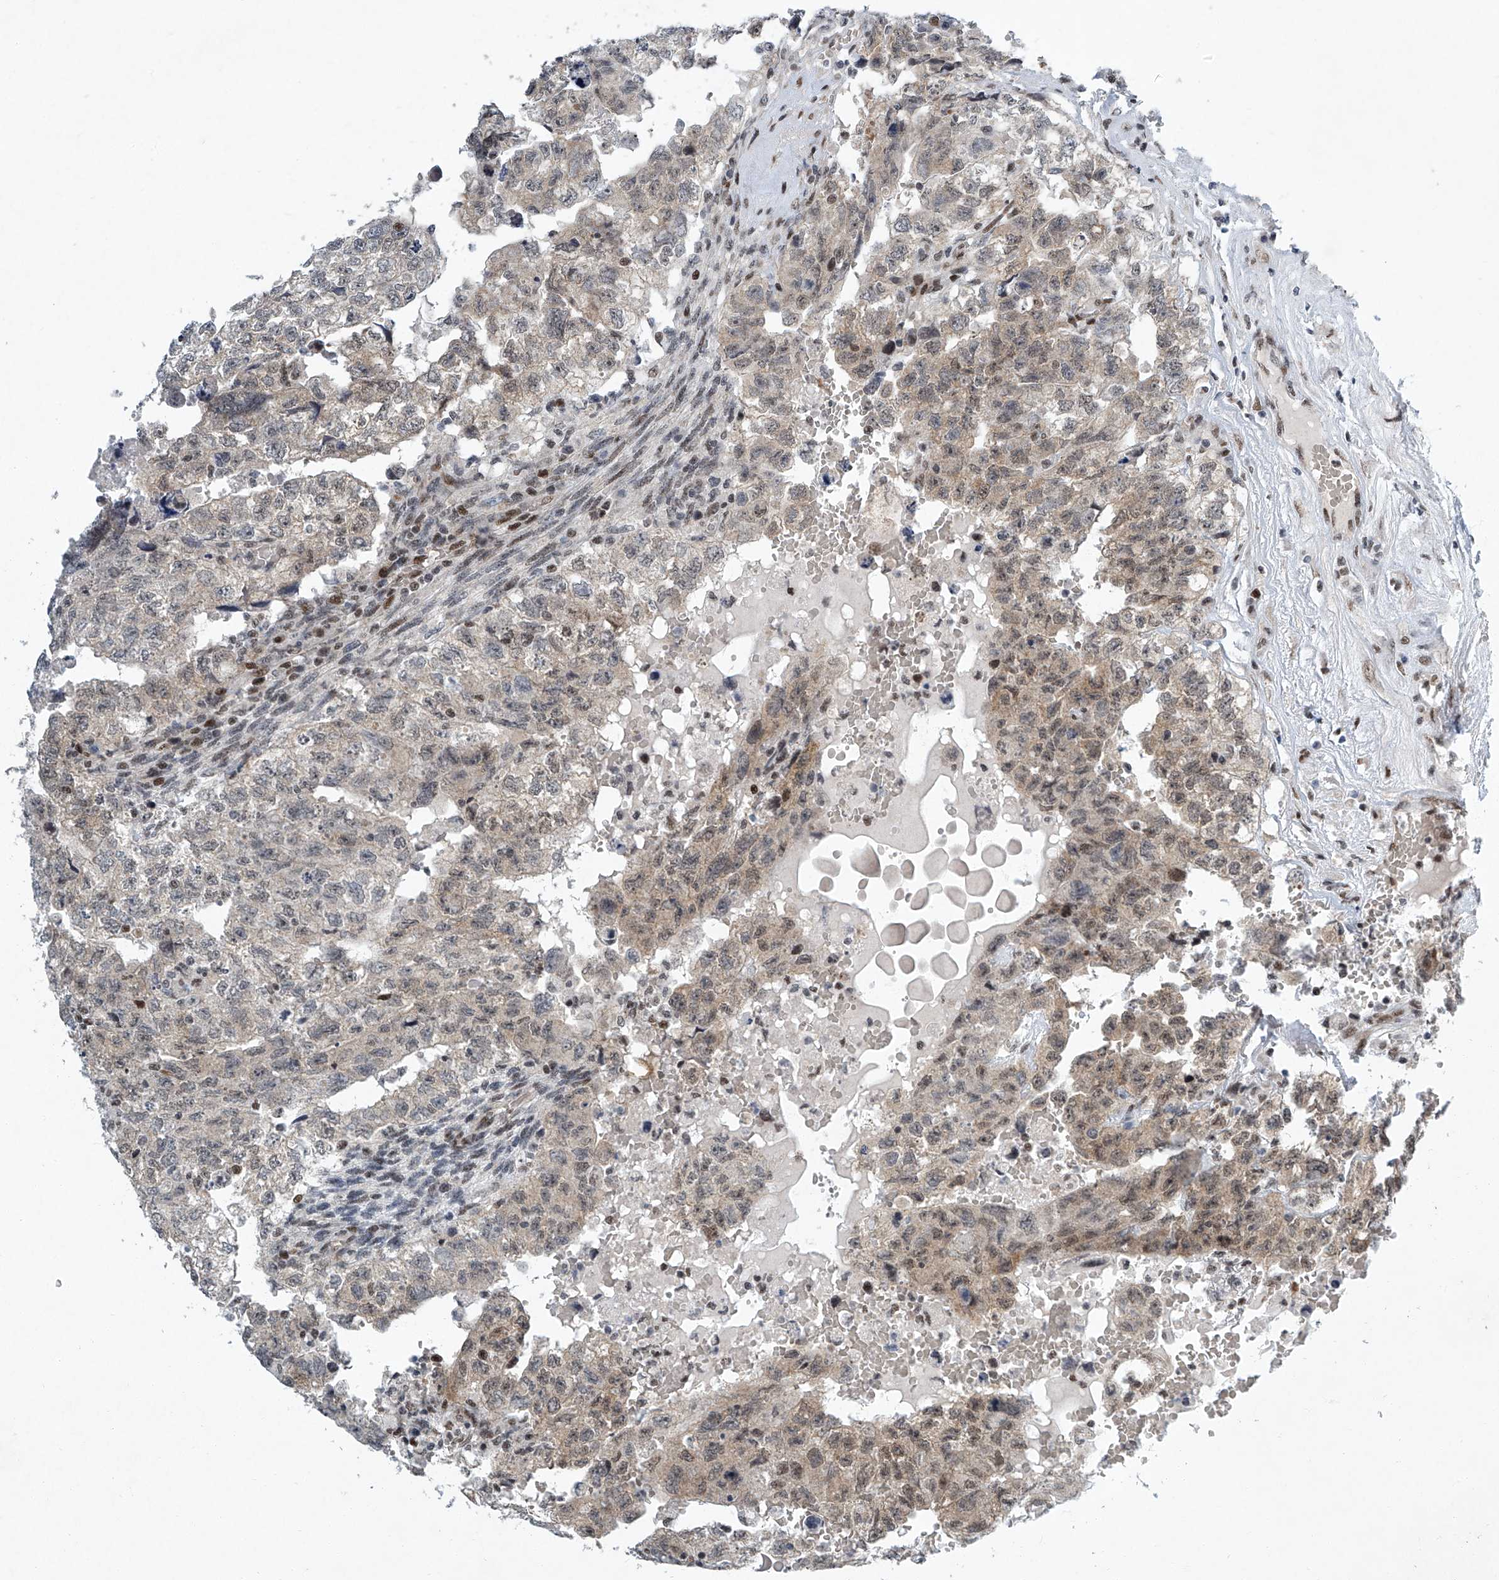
{"staining": {"intensity": "weak", "quantity": "25%-75%", "location": "cytoplasmic/membranous,nuclear"}, "tissue": "testis cancer", "cell_type": "Tumor cells", "image_type": "cancer", "snomed": [{"axis": "morphology", "description": "Carcinoma, Embryonal, NOS"}, {"axis": "topography", "description": "Testis"}], "caption": "Protein analysis of testis embryonal carcinoma tissue reveals weak cytoplasmic/membranous and nuclear expression in approximately 25%-75% of tumor cells.", "gene": "TFDP1", "patient": {"sex": "male", "age": 36}}